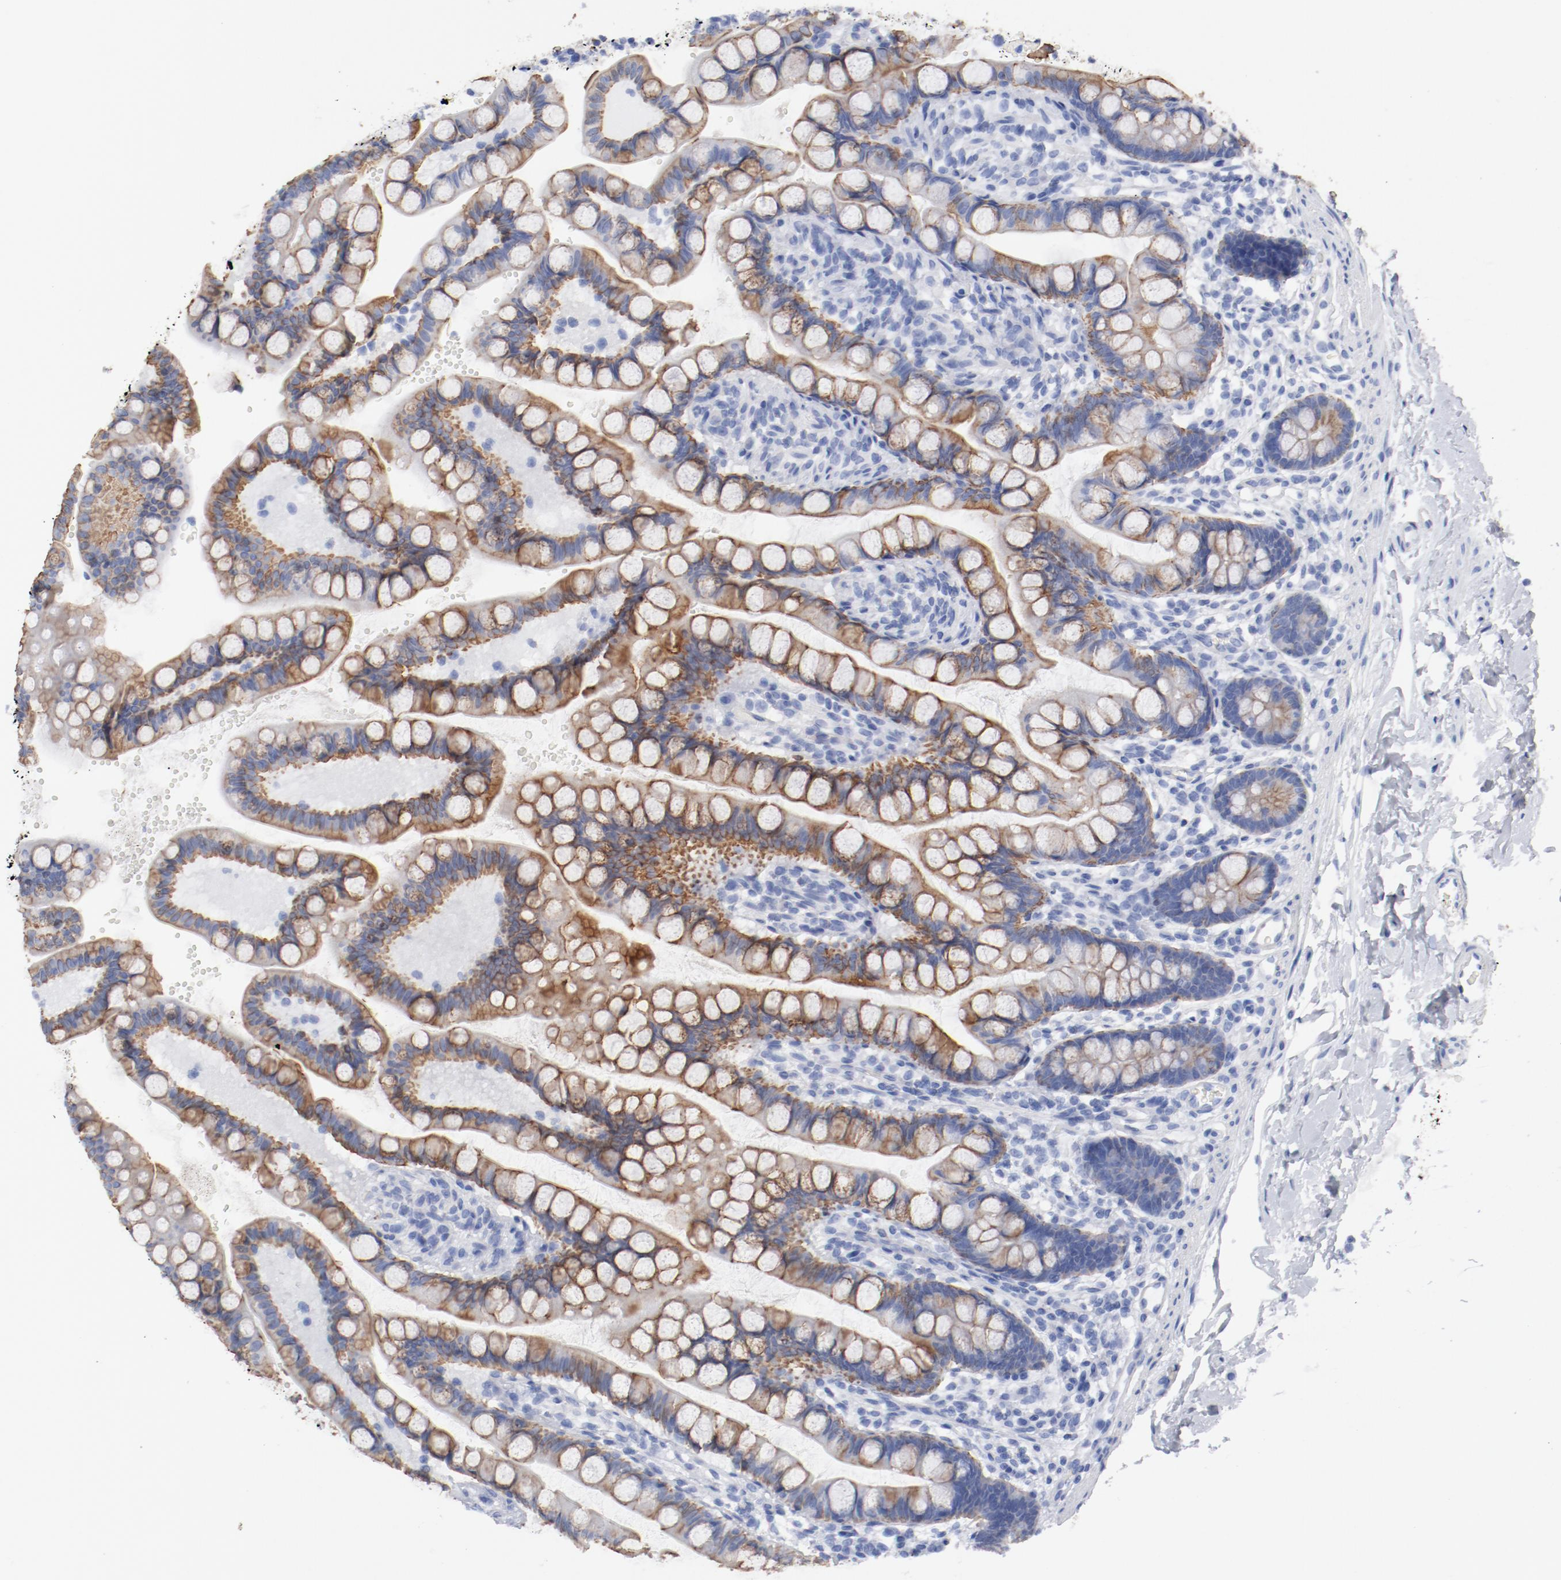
{"staining": {"intensity": "moderate", "quantity": ">75%", "location": "cytoplasmic/membranous"}, "tissue": "small intestine", "cell_type": "Glandular cells", "image_type": "normal", "snomed": [{"axis": "morphology", "description": "Normal tissue, NOS"}, {"axis": "topography", "description": "Small intestine"}], "caption": "Small intestine stained with immunohistochemistry (IHC) exhibits moderate cytoplasmic/membranous expression in approximately >75% of glandular cells. The protein of interest is shown in brown color, while the nuclei are stained blue.", "gene": "TSPAN6", "patient": {"sex": "female", "age": 58}}